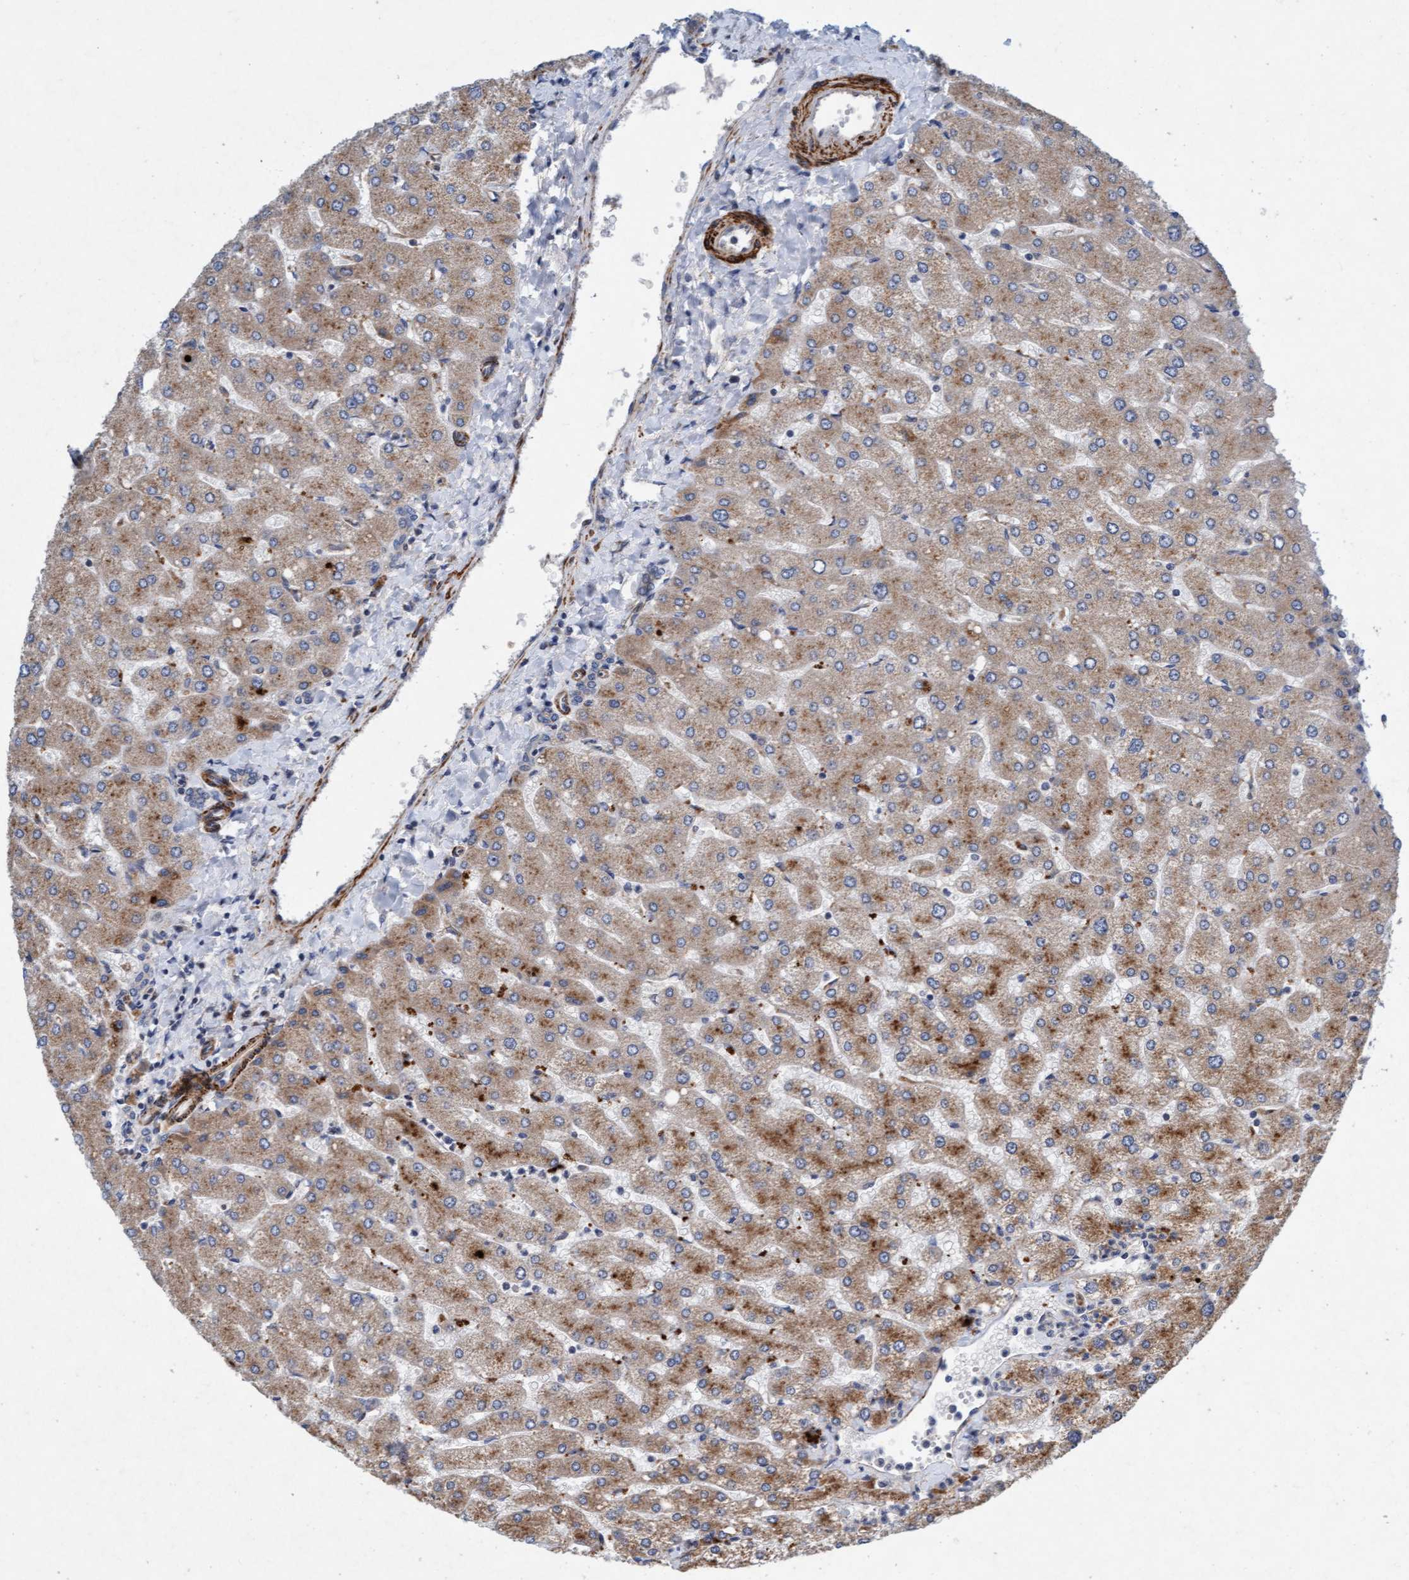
{"staining": {"intensity": "weak", "quantity": "<25%", "location": "cytoplasmic/membranous"}, "tissue": "liver", "cell_type": "Cholangiocytes", "image_type": "normal", "snomed": [{"axis": "morphology", "description": "Normal tissue, NOS"}, {"axis": "topography", "description": "Liver"}], "caption": "This is an IHC micrograph of benign liver. There is no staining in cholangiocytes.", "gene": "TMEM70", "patient": {"sex": "male", "age": 55}}